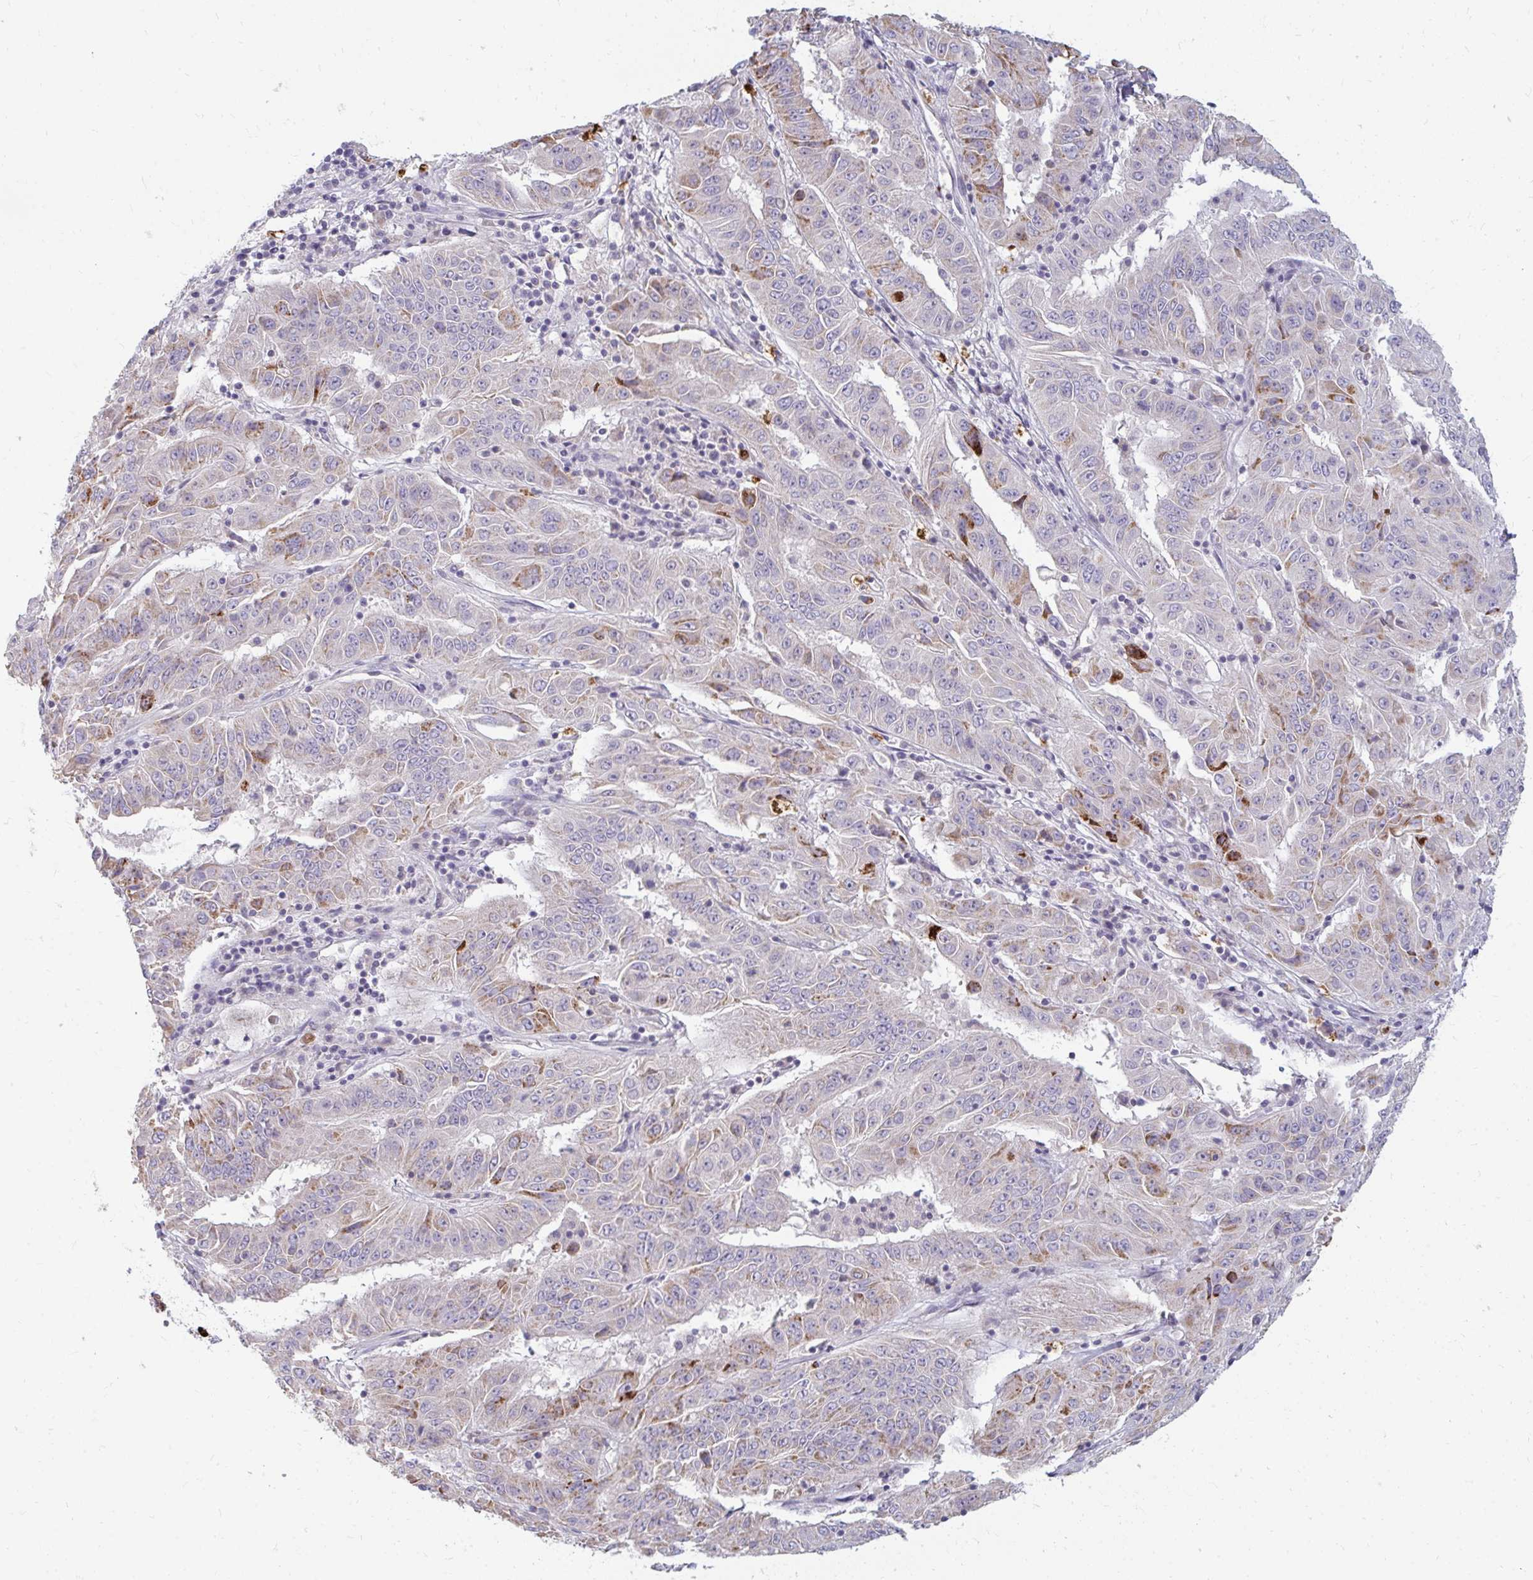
{"staining": {"intensity": "moderate", "quantity": "<25%", "location": "cytoplasmic/membranous"}, "tissue": "pancreatic cancer", "cell_type": "Tumor cells", "image_type": "cancer", "snomed": [{"axis": "morphology", "description": "Adenocarcinoma, NOS"}, {"axis": "topography", "description": "Pancreas"}], "caption": "Protein expression analysis of human pancreatic cancer (adenocarcinoma) reveals moderate cytoplasmic/membranous positivity in about <25% of tumor cells.", "gene": "RAB33A", "patient": {"sex": "male", "age": 63}}